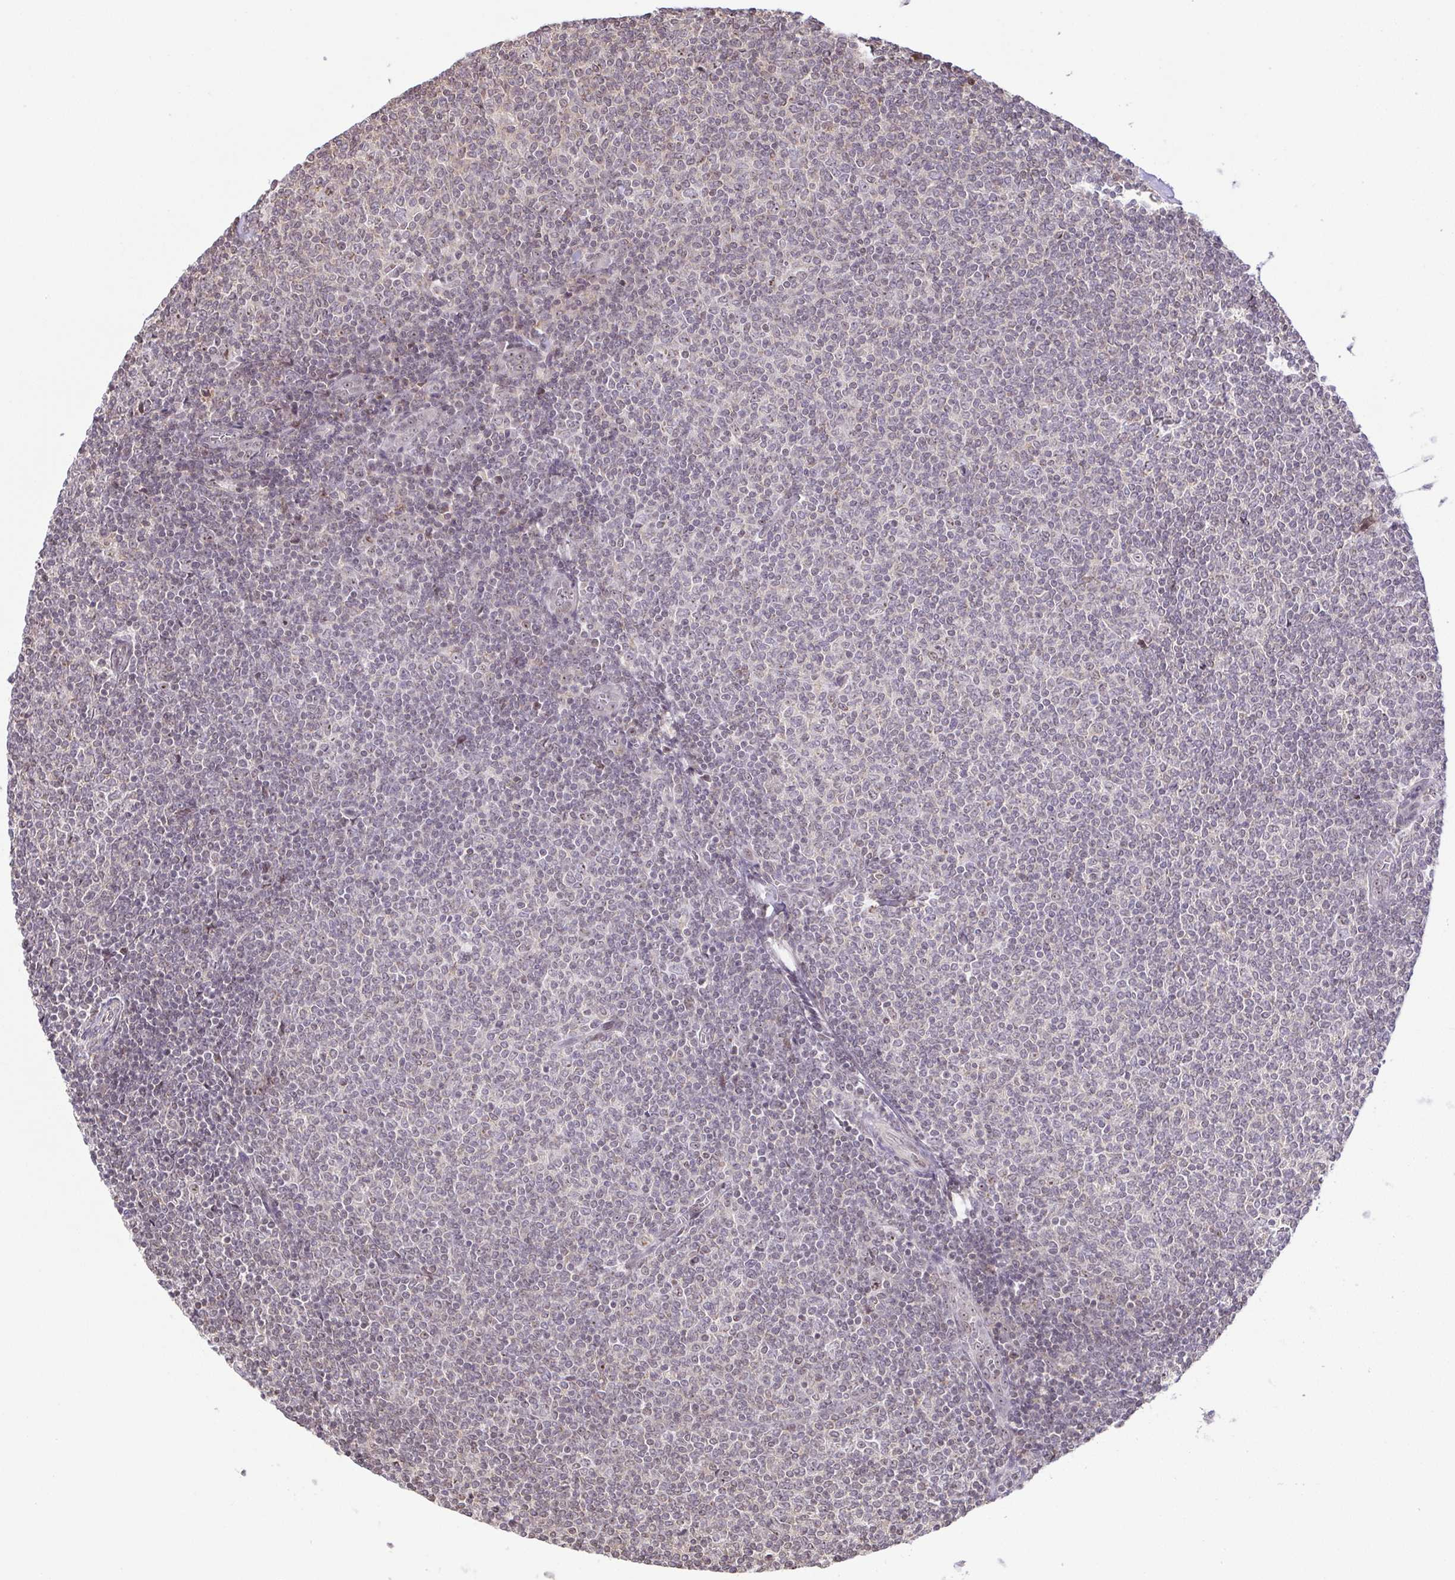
{"staining": {"intensity": "weak", "quantity": "25%-75%", "location": "nuclear"}, "tissue": "lymphoma", "cell_type": "Tumor cells", "image_type": "cancer", "snomed": [{"axis": "morphology", "description": "Malignant lymphoma, non-Hodgkin's type, Low grade"}, {"axis": "topography", "description": "Lymph node"}], "caption": "Immunohistochemical staining of low-grade malignant lymphoma, non-Hodgkin's type displays low levels of weak nuclear expression in about 25%-75% of tumor cells.", "gene": "RSL24D1", "patient": {"sex": "male", "age": 52}}